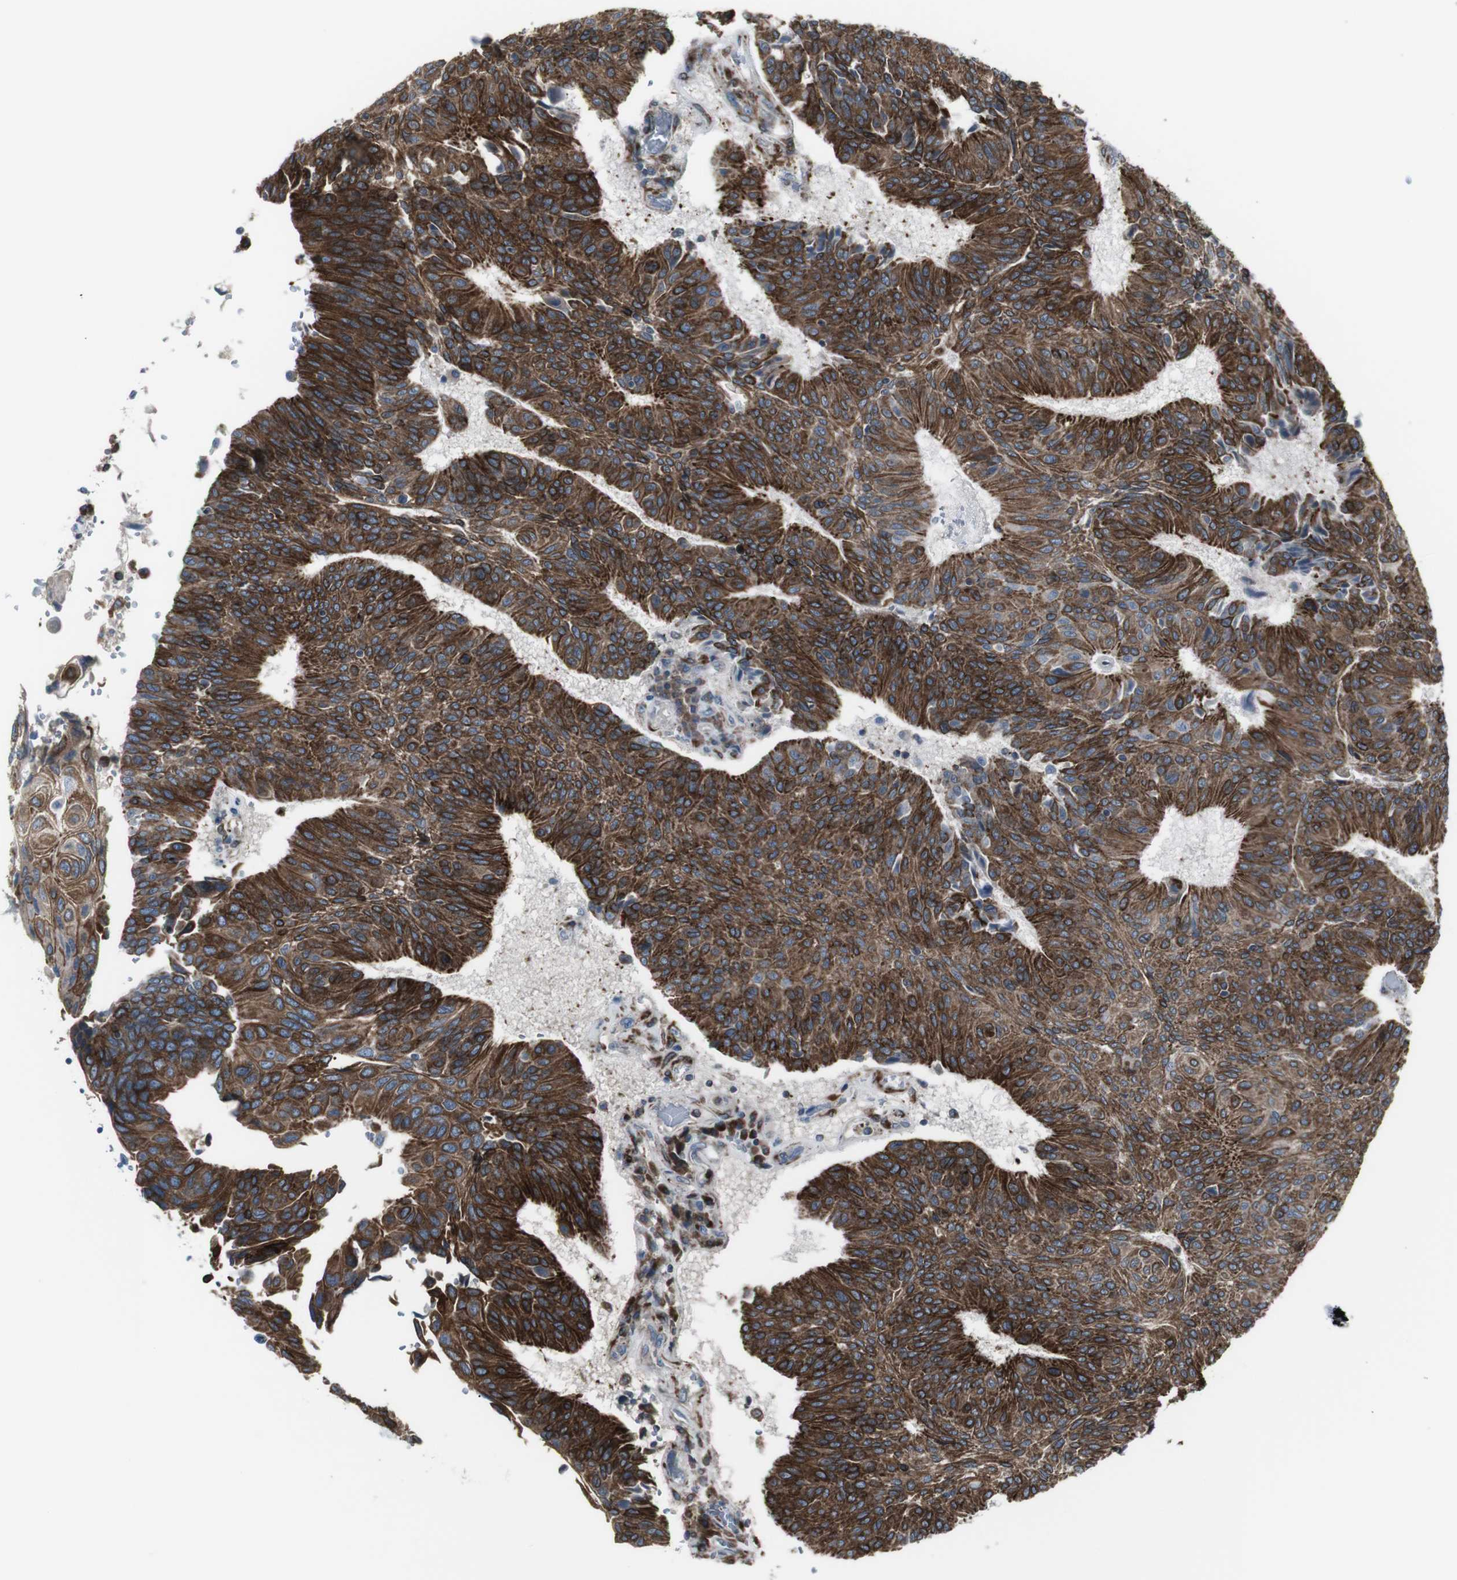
{"staining": {"intensity": "strong", "quantity": ">75%", "location": "cytoplasmic/membranous"}, "tissue": "urothelial cancer", "cell_type": "Tumor cells", "image_type": "cancer", "snomed": [{"axis": "morphology", "description": "Urothelial carcinoma, High grade"}, {"axis": "topography", "description": "Urinary bladder"}], "caption": "Immunohistochemical staining of human urothelial carcinoma (high-grade) exhibits high levels of strong cytoplasmic/membranous protein expression in approximately >75% of tumor cells.", "gene": "LNPK", "patient": {"sex": "male", "age": 66}}